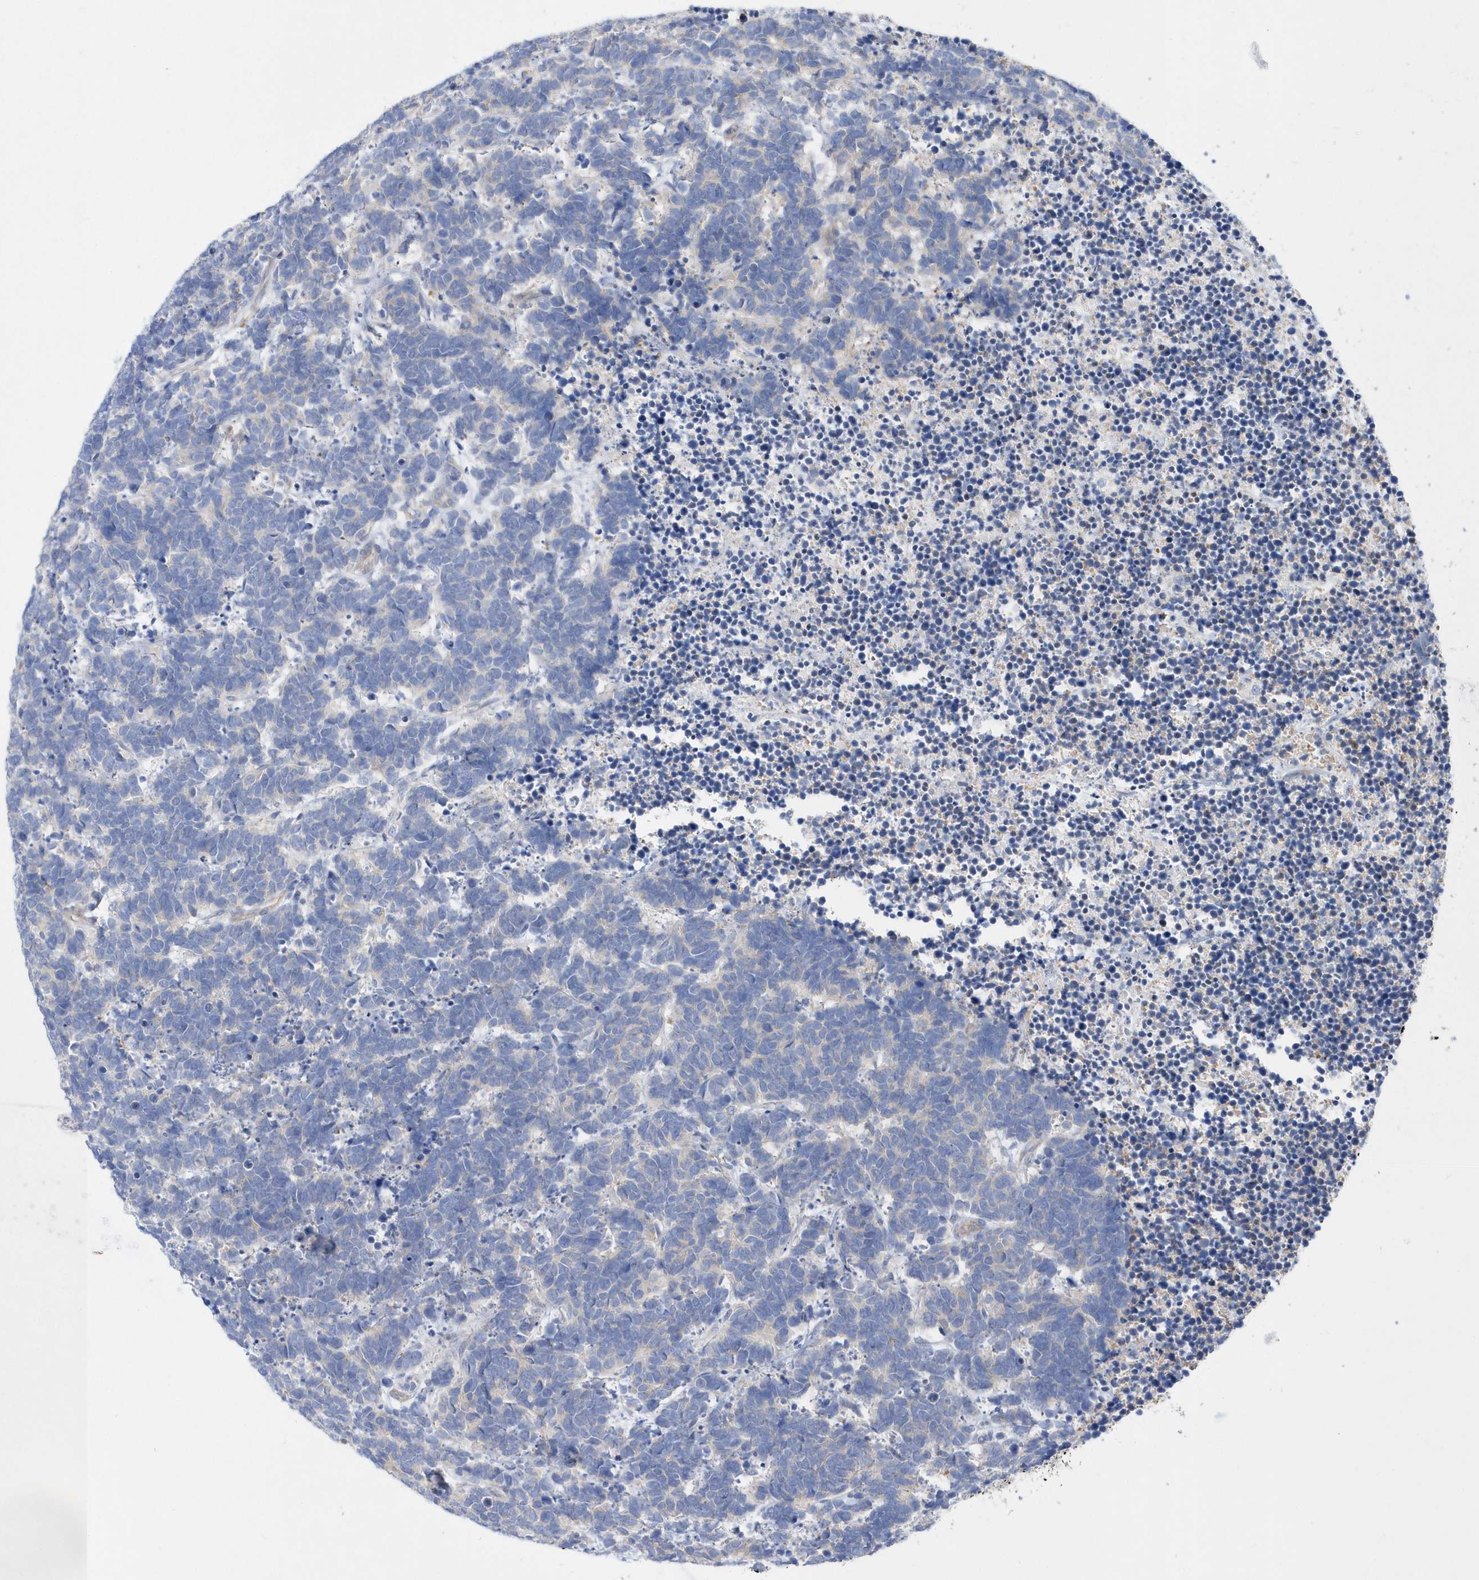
{"staining": {"intensity": "negative", "quantity": "none", "location": "none"}, "tissue": "carcinoid", "cell_type": "Tumor cells", "image_type": "cancer", "snomed": [{"axis": "morphology", "description": "Carcinoma, NOS"}, {"axis": "morphology", "description": "Carcinoid, malignant, NOS"}, {"axis": "topography", "description": "Urinary bladder"}], "caption": "Carcinoma stained for a protein using immunohistochemistry (IHC) shows no positivity tumor cells.", "gene": "JKAMP", "patient": {"sex": "male", "age": 57}}